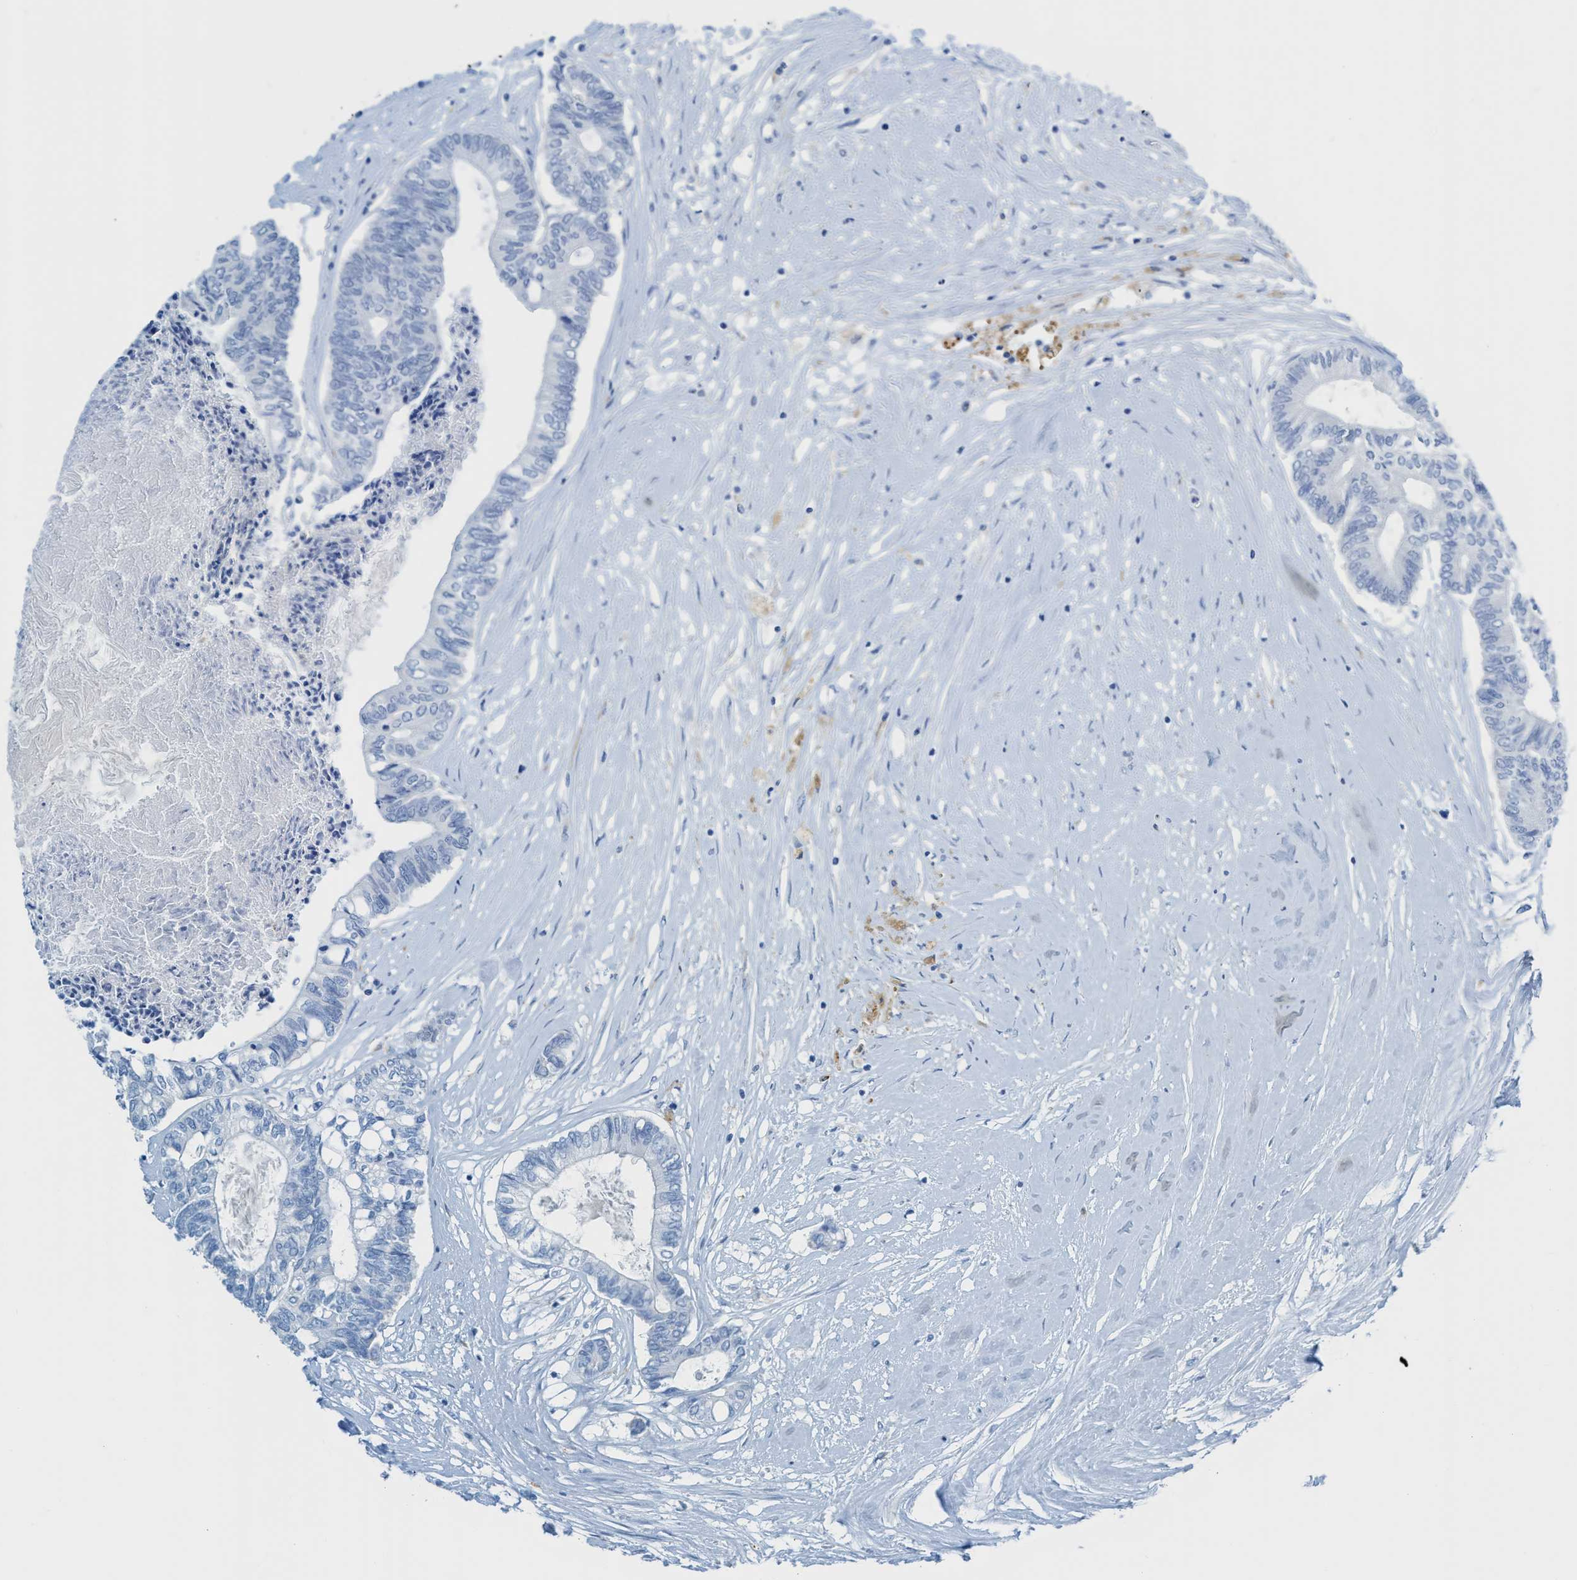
{"staining": {"intensity": "negative", "quantity": "none", "location": "none"}, "tissue": "colorectal cancer", "cell_type": "Tumor cells", "image_type": "cancer", "snomed": [{"axis": "morphology", "description": "Adenocarcinoma, NOS"}, {"axis": "topography", "description": "Rectum"}], "caption": "The IHC photomicrograph has no significant expression in tumor cells of colorectal cancer tissue.", "gene": "C21orf62", "patient": {"sex": "male", "age": 63}}